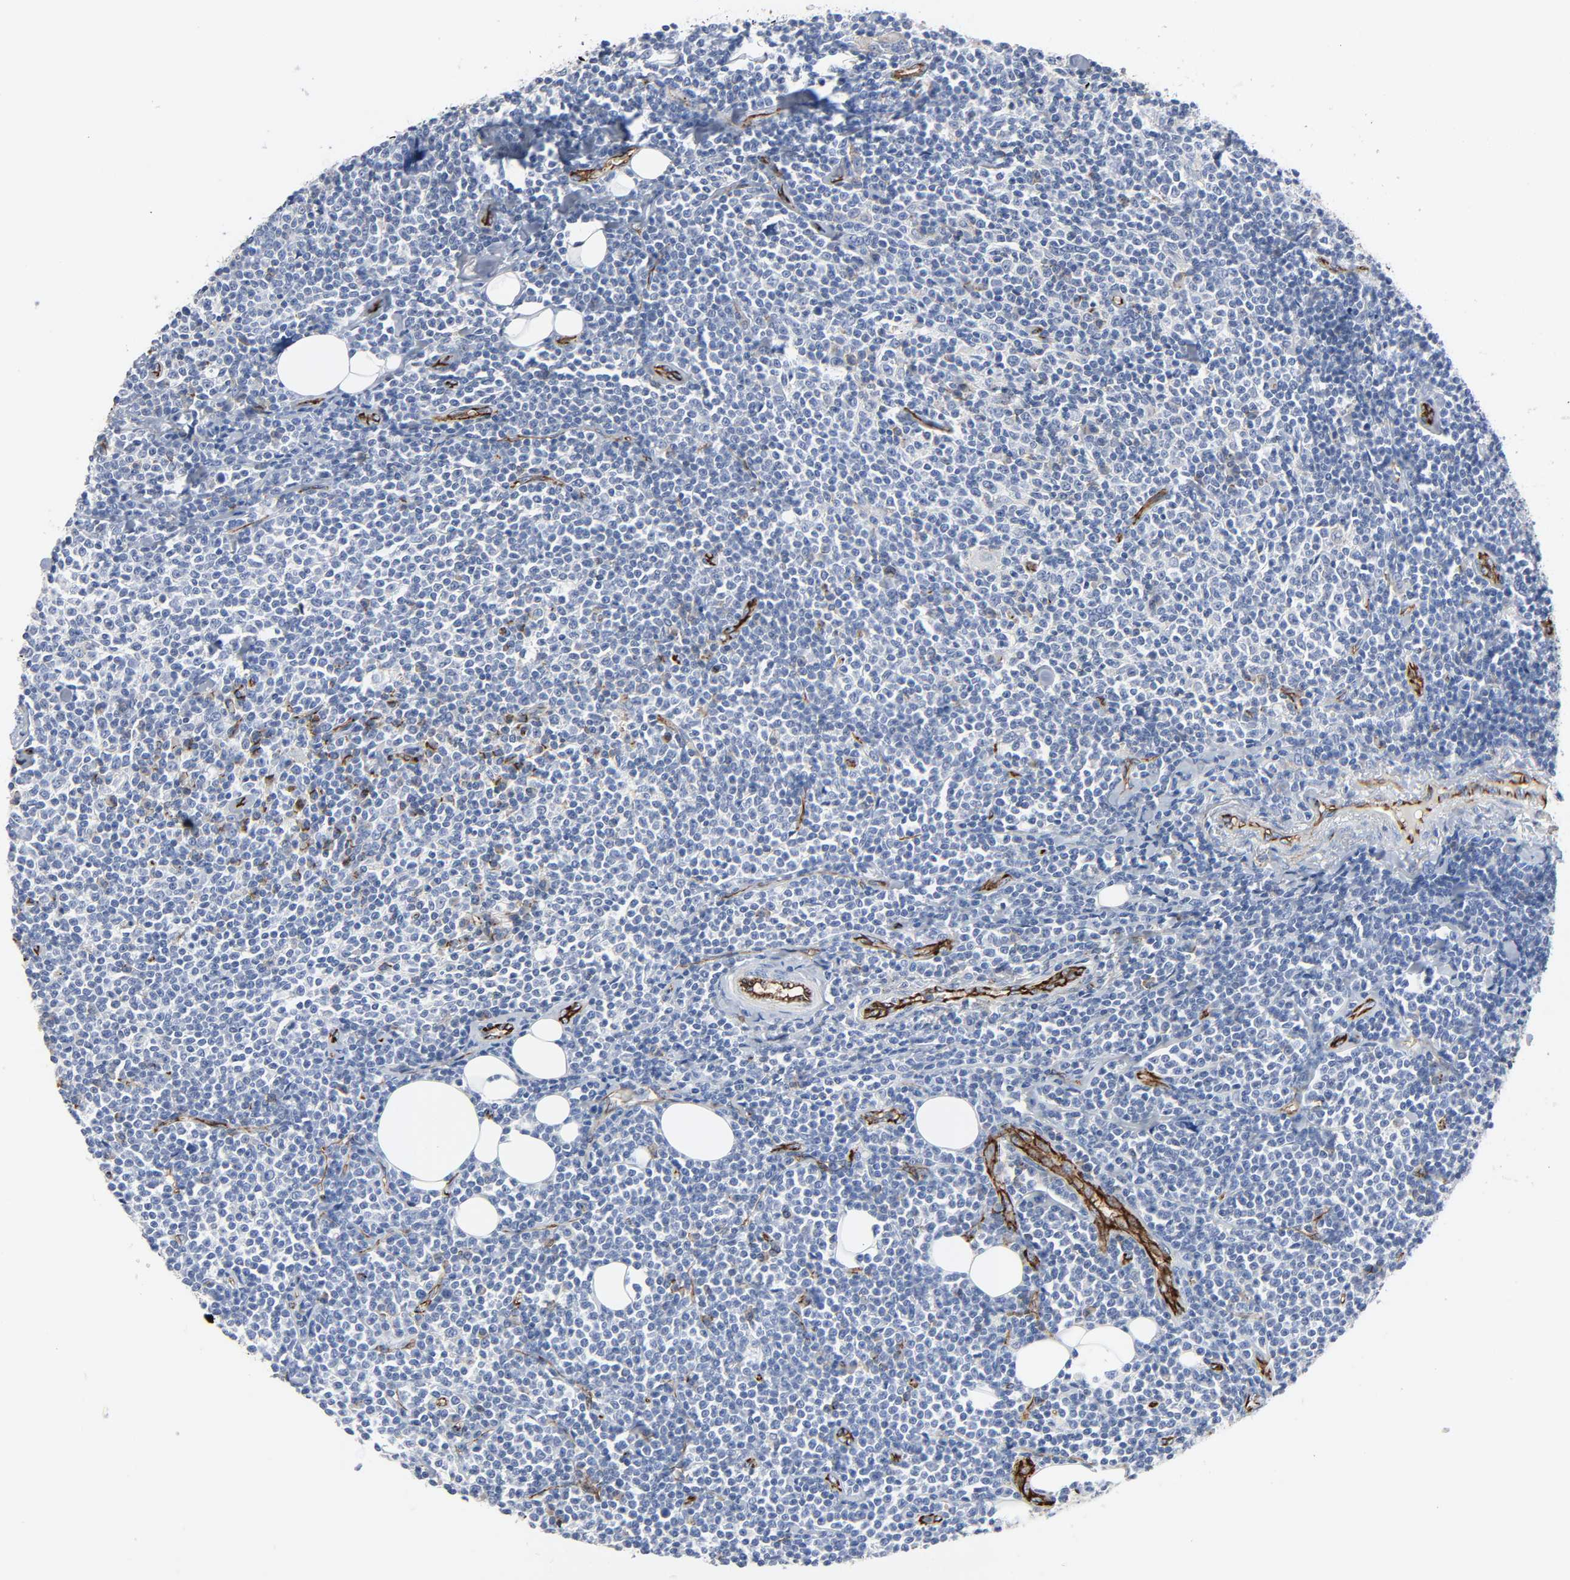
{"staining": {"intensity": "negative", "quantity": "none", "location": "none"}, "tissue": "lymphoma", "cell_type": "Tumor cells", "image_type": "cancer", "snomed": [{"axis": "morphology", "description": "Malignant lymphoma, non-Hodgkin's type, Low grade"}, {"axis": "topography", "description": "Soft tissue"}], "caption": "IHC photomicrograph of neoplastic tissue: human malignant lymphoma, non-Hodgkin's type (low-grade) stained with DAB displays no significant protein expression in tumor cells.", "gene": "PECAM1", "patient": {"sex": "male", "age": 92}}